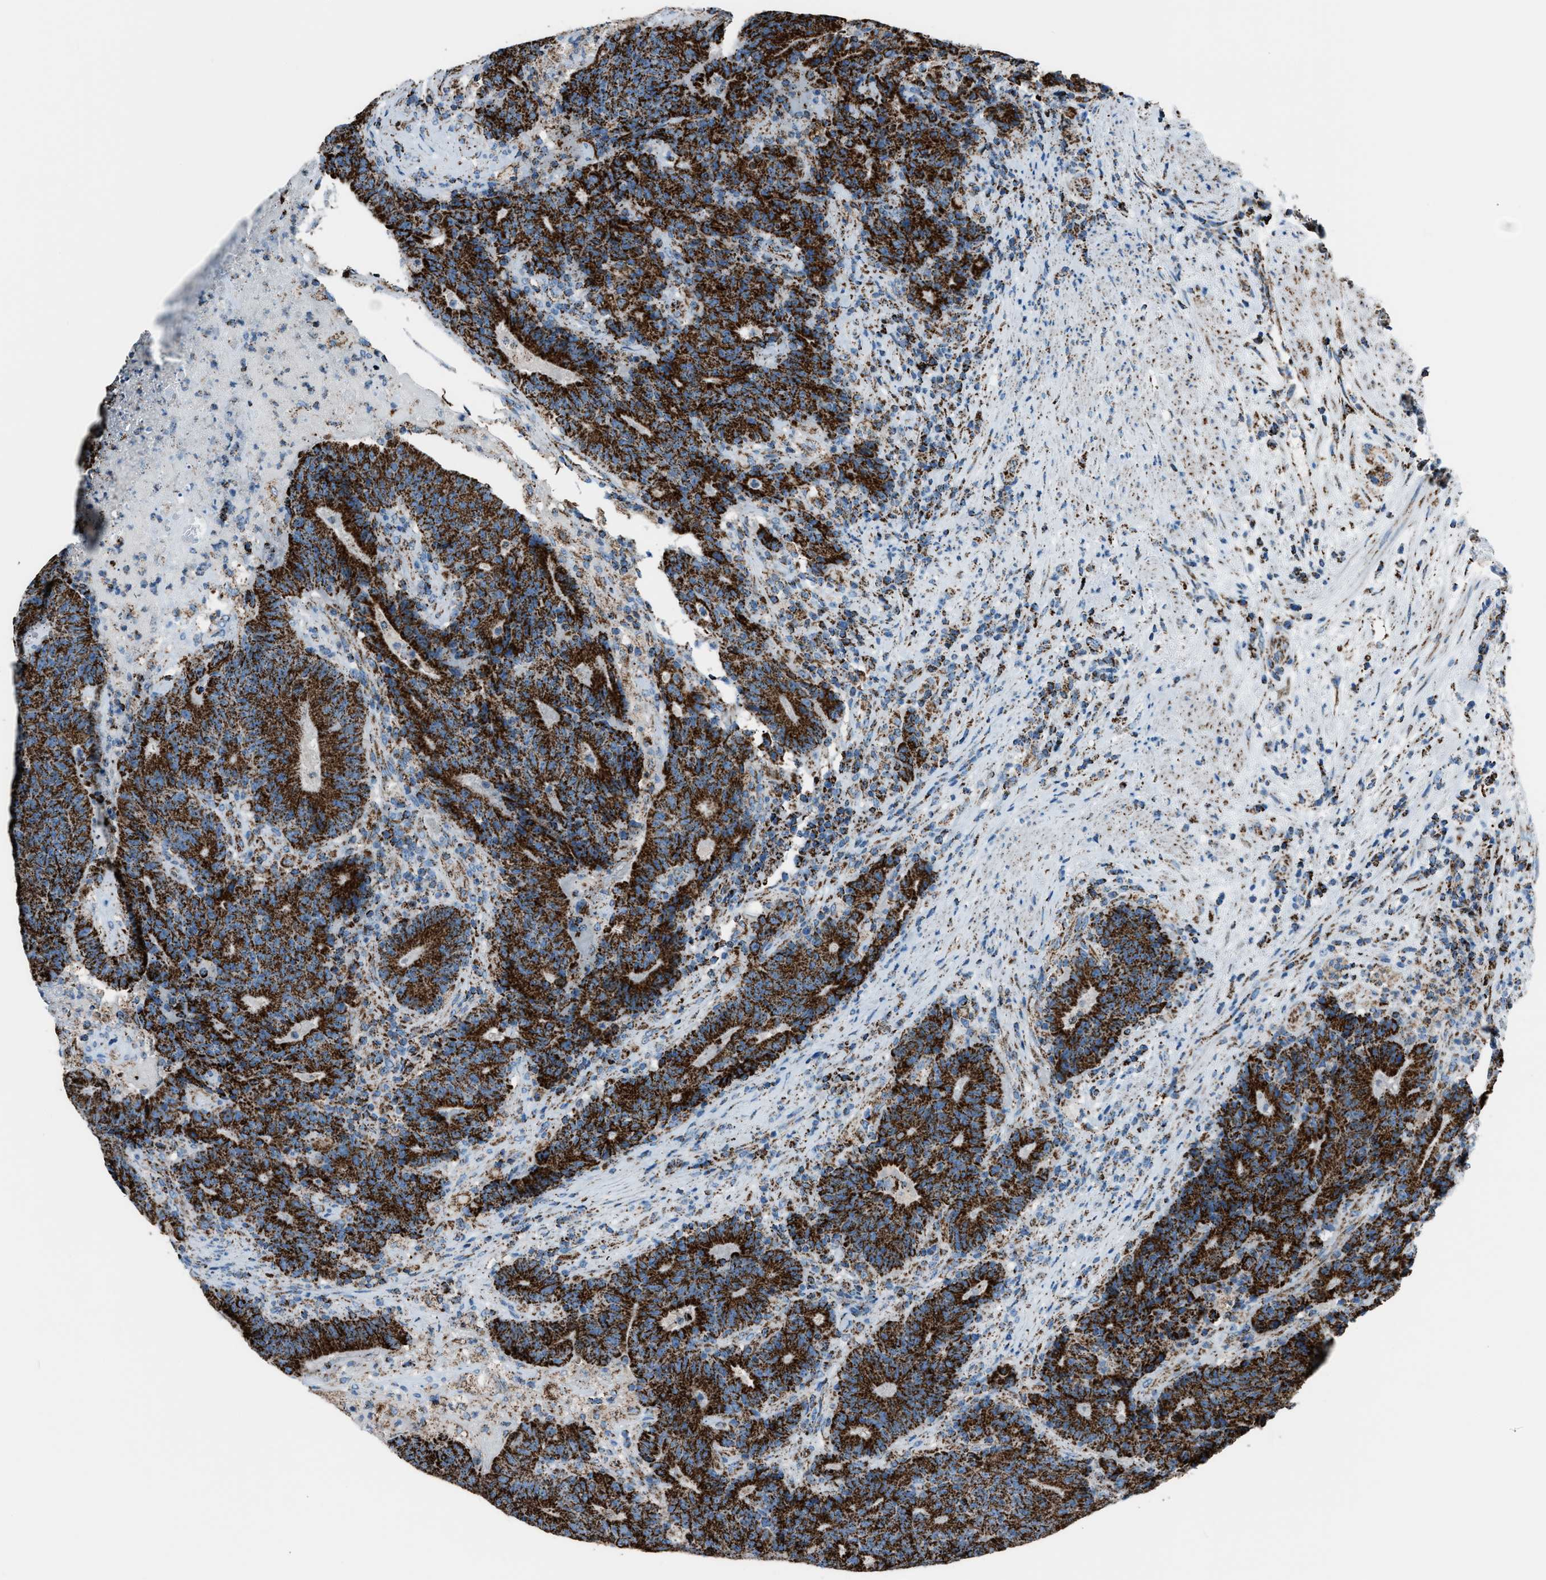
{"staining": {"intensity": "strong", "quantity": ">75%", "location": "cytoplasmic/membranous"}, "tissue": "colorectal cancer", "cell_type": "Tumor cells", "image_type": "cancer", "snomed": [{"axis": "morphology", "description": "Normal tissue, NOS"}, {"axis": "morphology", "description": "Adenocarcinoma, NOS"}, {"axis": "topography", "description": "Colon"}], "caption": "Immunohistochemistry histopathology image of human colorectal adenocarcinoma stained for a protein (brown), which reveals high levels of strong cytoplasmic/membranous staining in approximately >75% of tumor cells.", "gene": "MDH2", "patient": {"sex": "female", "age": 75}}